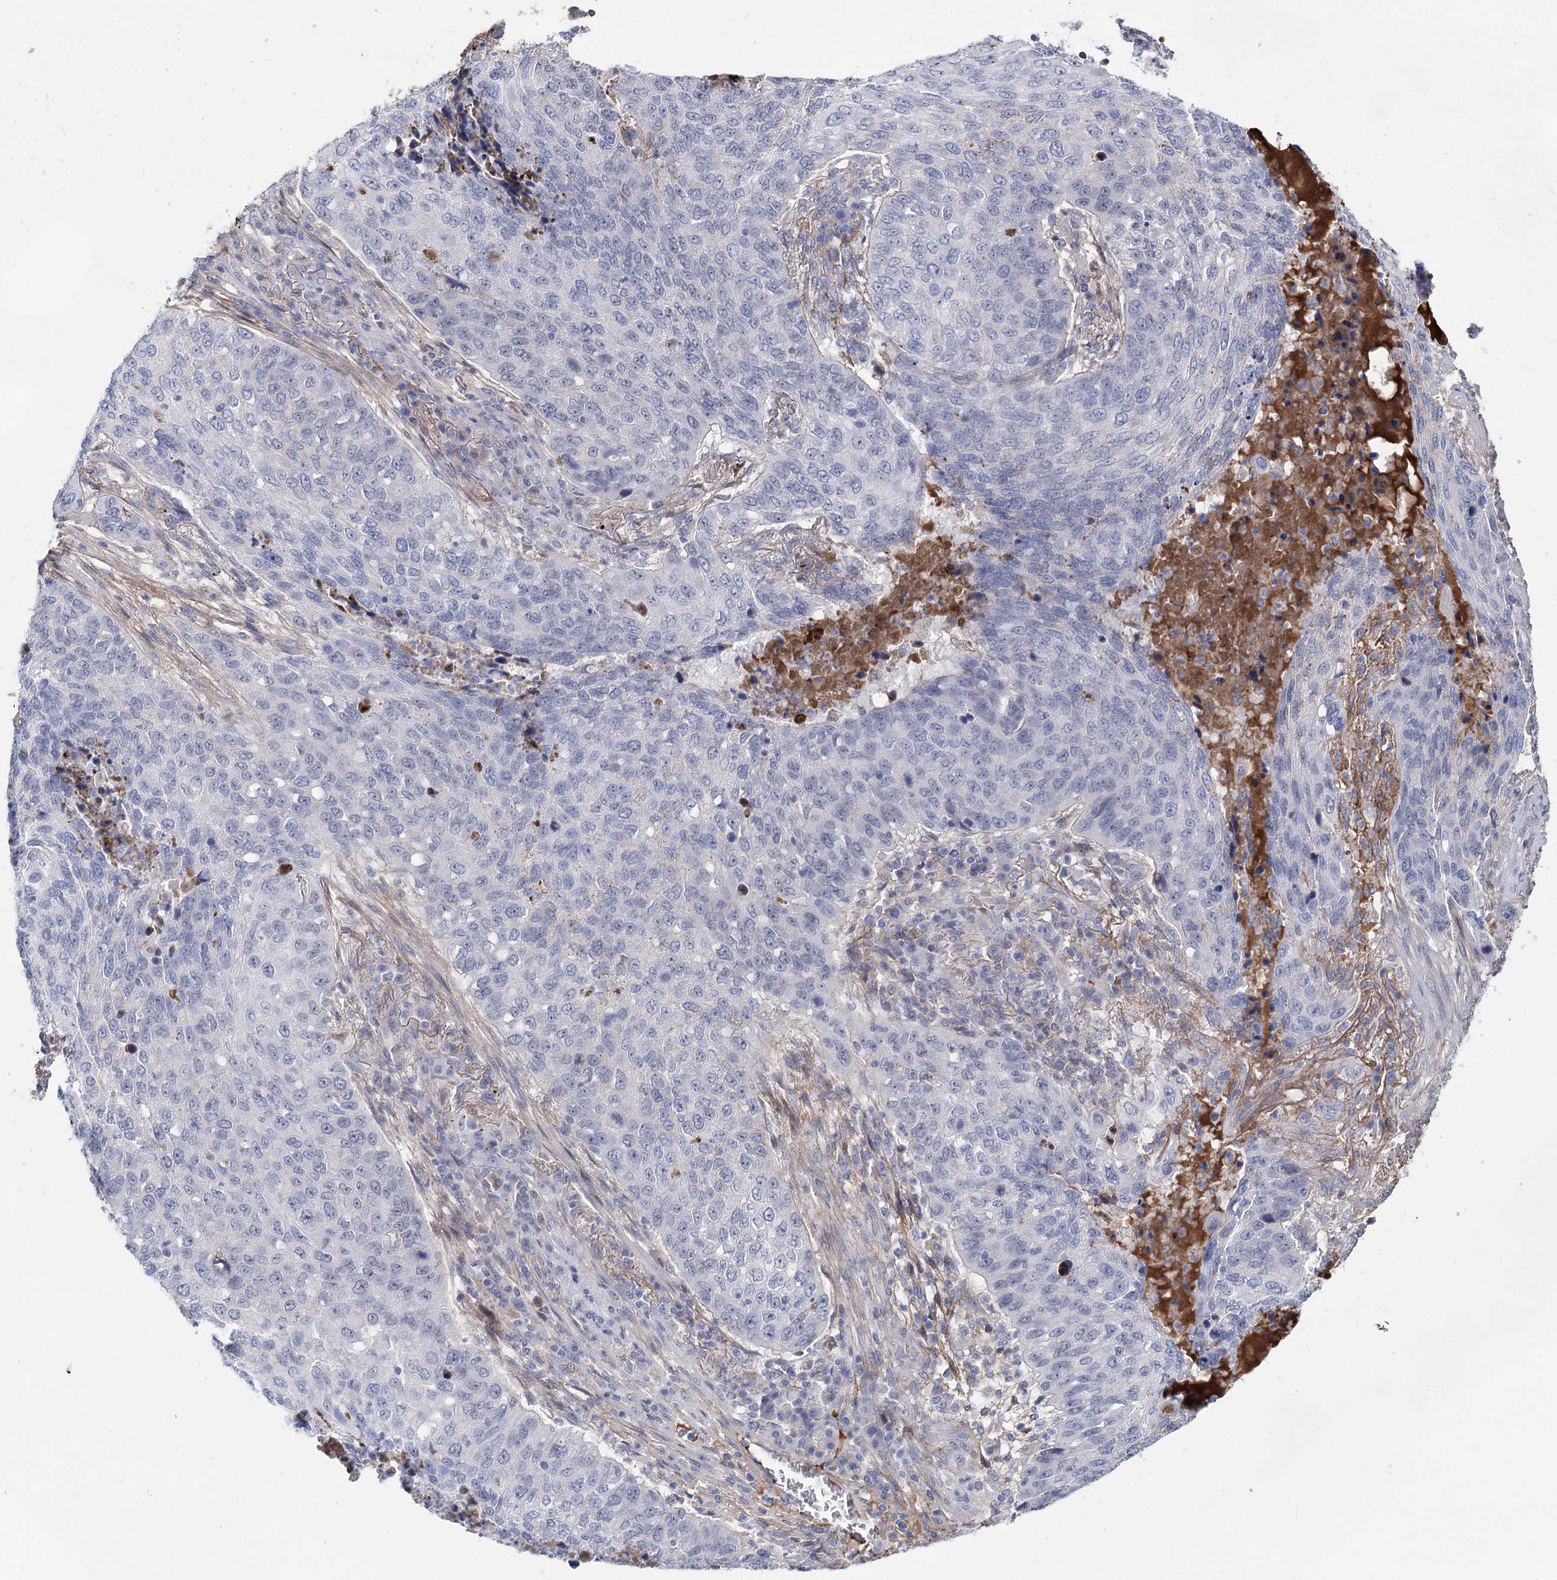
{"staining": {"intensity": "negative", "quantity": "none", "location": "none"}, "tissue": "lung cancer", "cell_type": "Tumor cells", "image_type": "cancer", "snomed": [{"axis": "morphology", "description": "Squamous cell carcinoma, NOS"}, {"axis": "topography", "description": "Lung"}], "caption": "This image is of squamous cell carcinoma (lung) stained with immunohistochemistry (IHC) to label a protein in brown with the nuclei are counter-stained blue. There is no staining in tumor cells.", "gene": "TASOR2", "patient": {"sex": "female", "age": 63}}